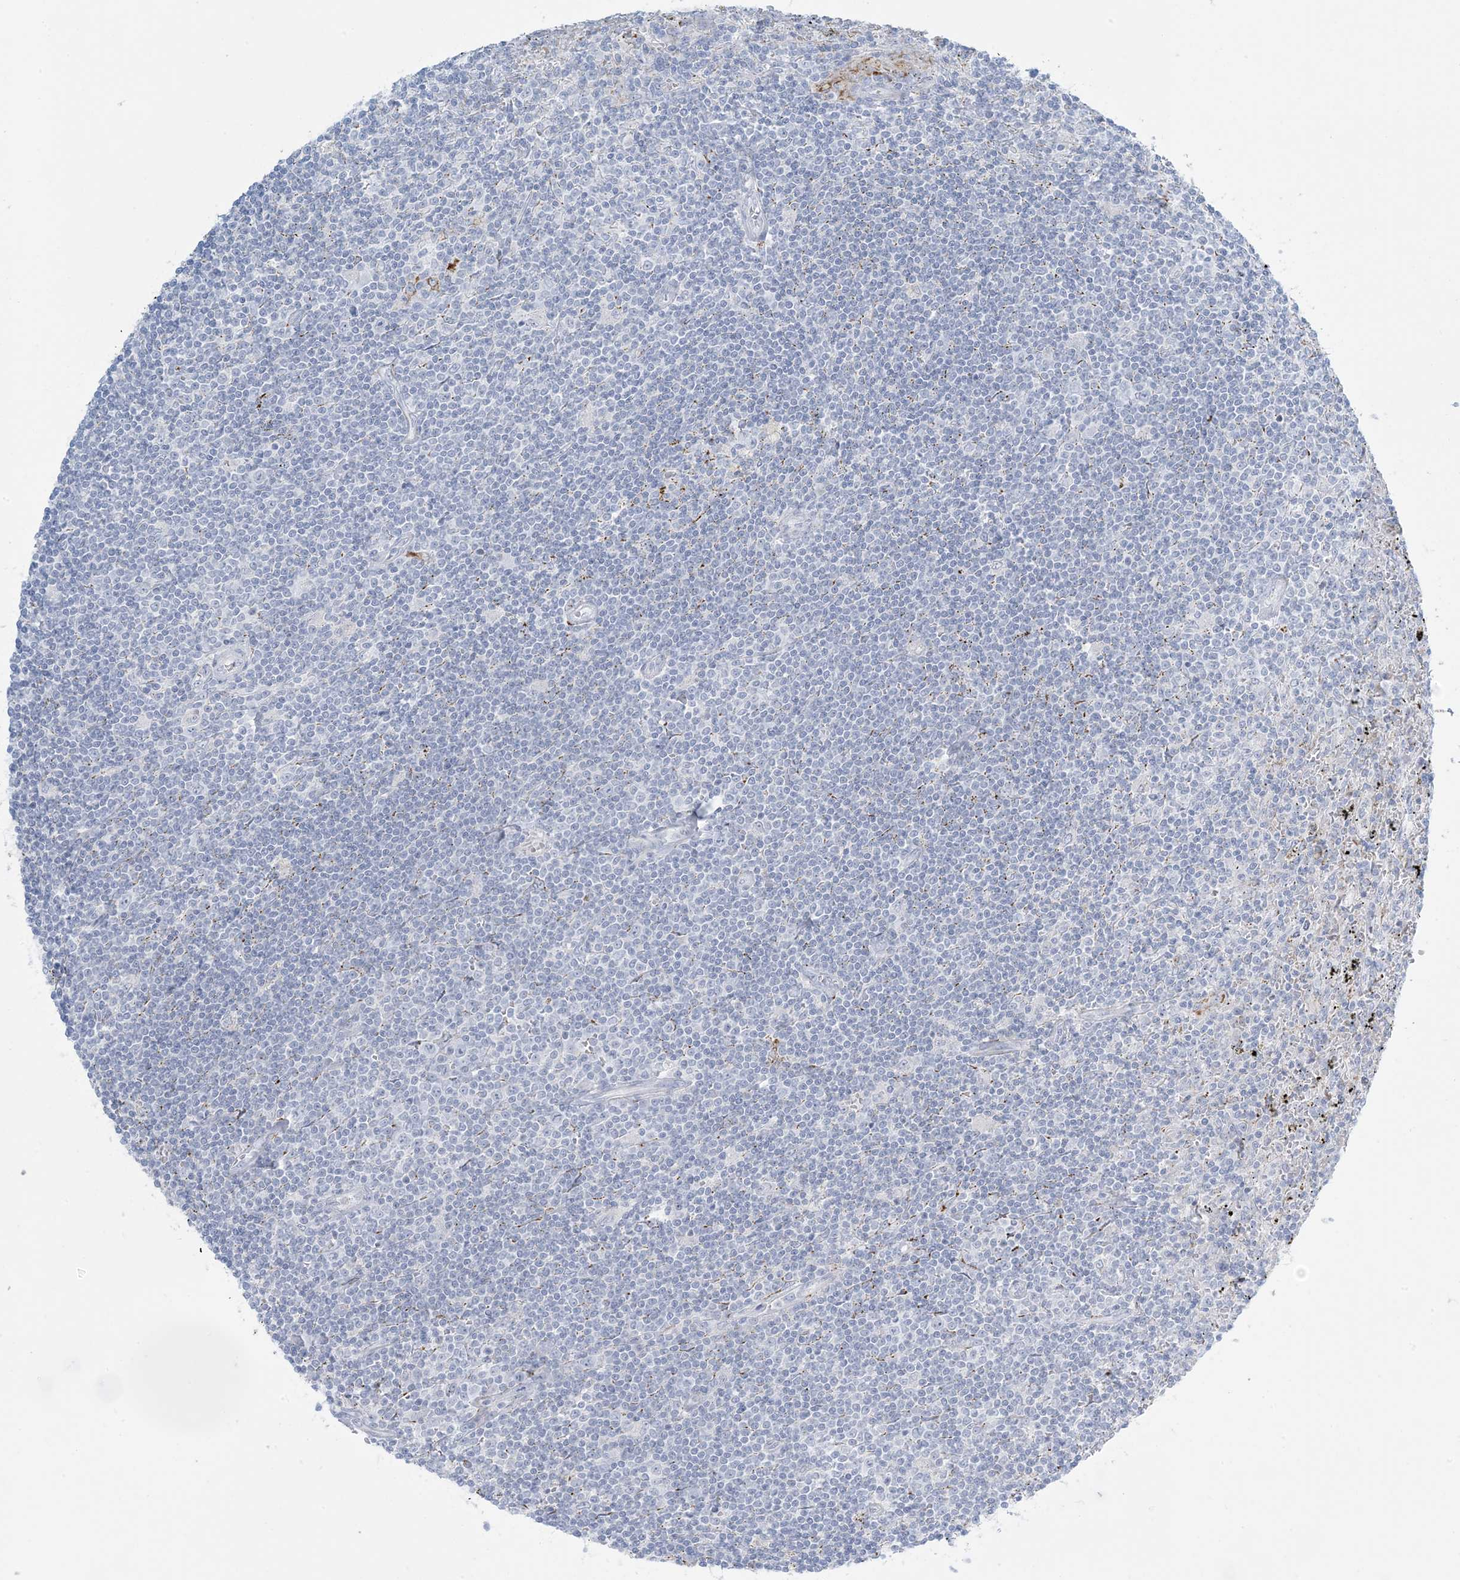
{"staining": {"intensity": "negative", "quantity": "none", "location": "none"}, "tissue": "lymphoma", "cell_type": "Tumor cells", "image_type": "cancer", "snomed": [{"axis": "morphology", "description": "Malignant lymphoma, non-Hodgkin's type, Low grade"}, {"axis": "topography", "description": "Spleen"}], "caption": "Malignant lymphoma, non-Hodgkin's type (low-grade) was stained to show a protein in brown. There is no significant positivity in tumor cells.", "gene": "ZDHHC4", "patient": {"sex": "male", "age": 76}}